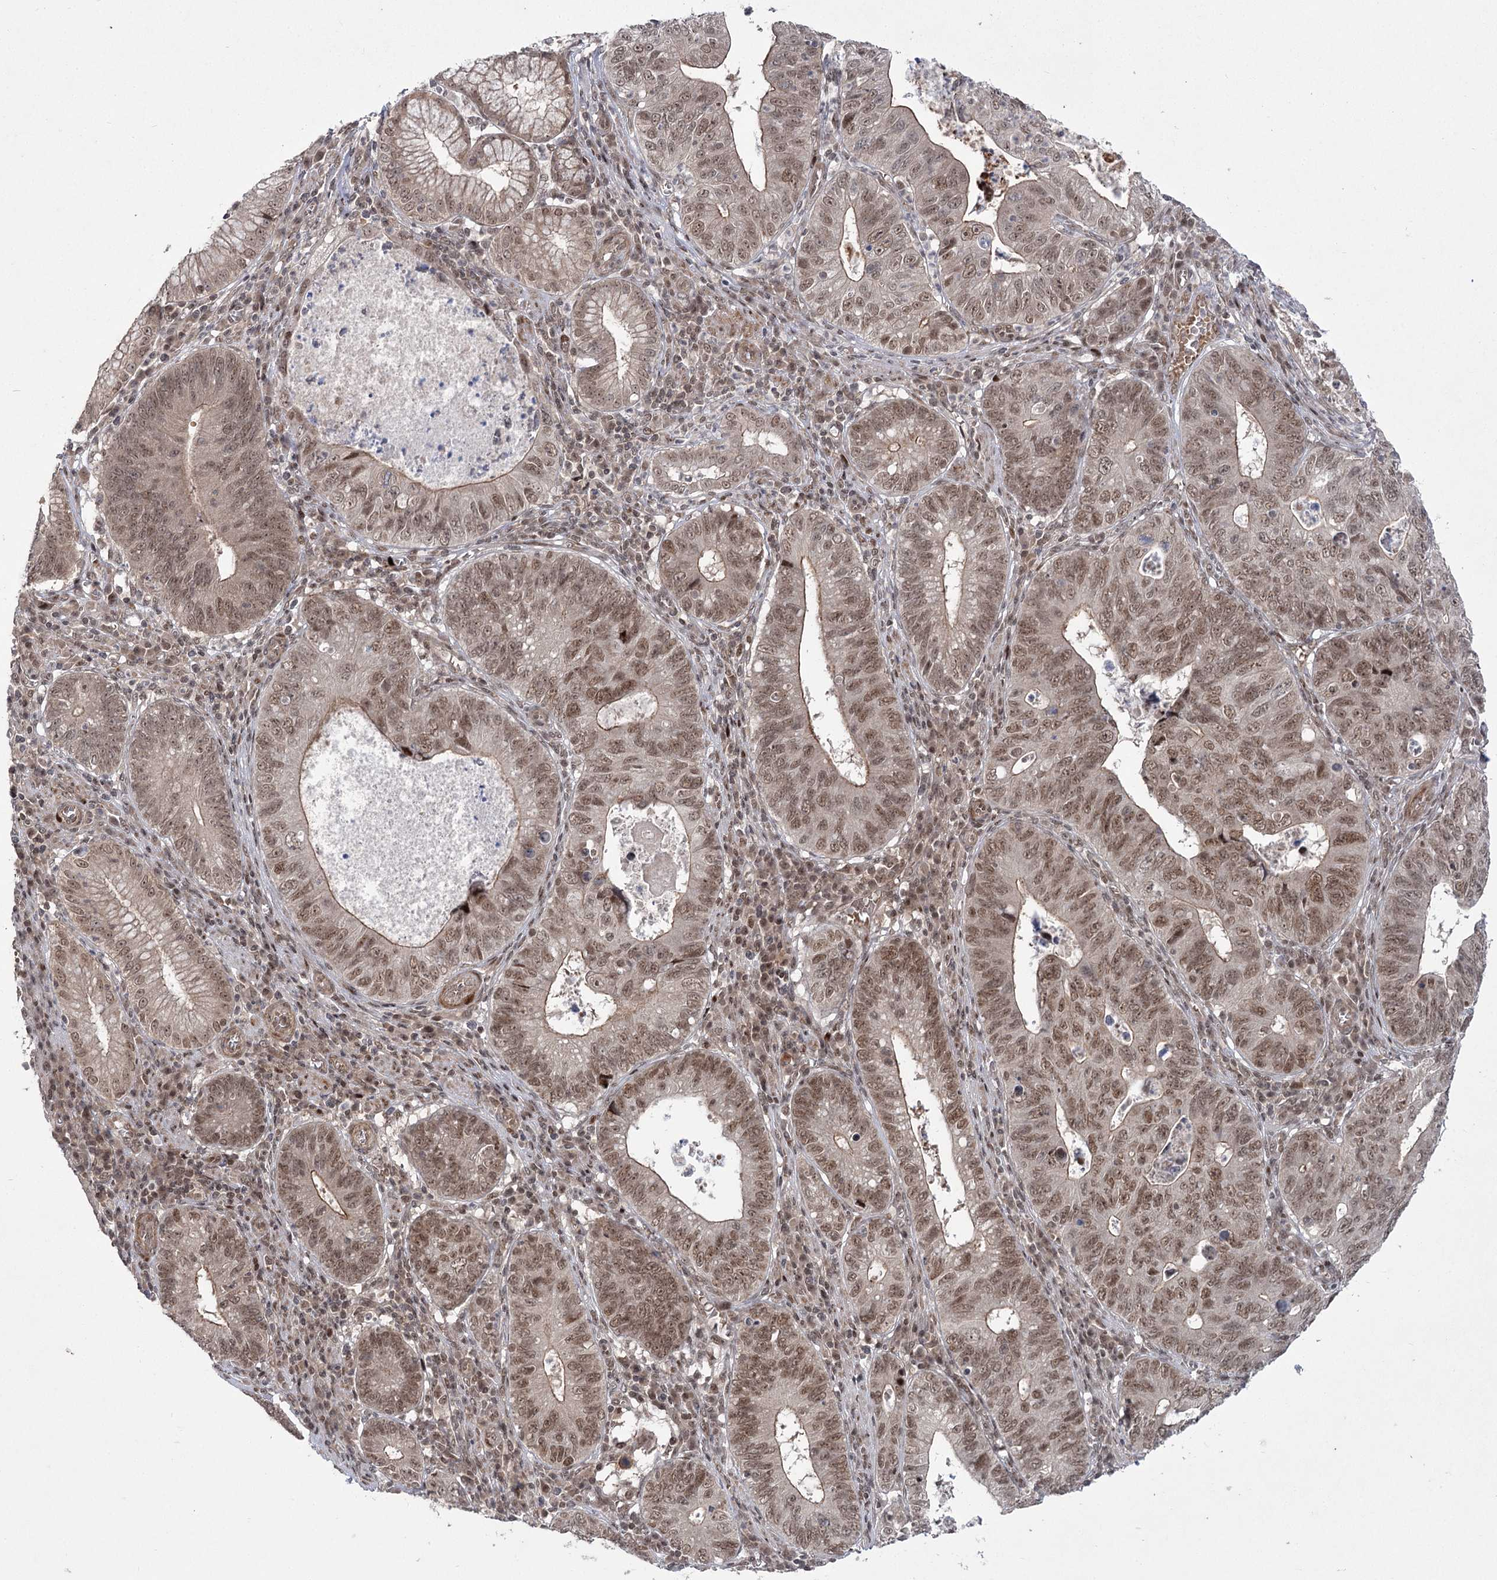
{"staining": {"intensity": "moderate", "quantity": ">75%", "location": "cytoplasmic/membranous,nuclear"}, "tissue": "stomach cancer", "cell_type": "Tumor cells", "image_type": "cancer", "snomed": [{"axis": "morphology", "description": "Adenocarcinoma, NOS"}, {"axis": "topography", "description": "Stomach"}], "caption": "Immunohistochemistry (IHC) histopathology image of neoplastic tissue: human adenocarcinoma (stomach) stained using immunohistochemistry displays medium levels of moderate protein expression localized specifically in the cytoplasmic/membranous and nuclear of tumor cells, appearing as a cytoplasmic/membranous and nuclear brown color.", "gene": "HELQ", "patient": {"sex": "male", "age": 59}}